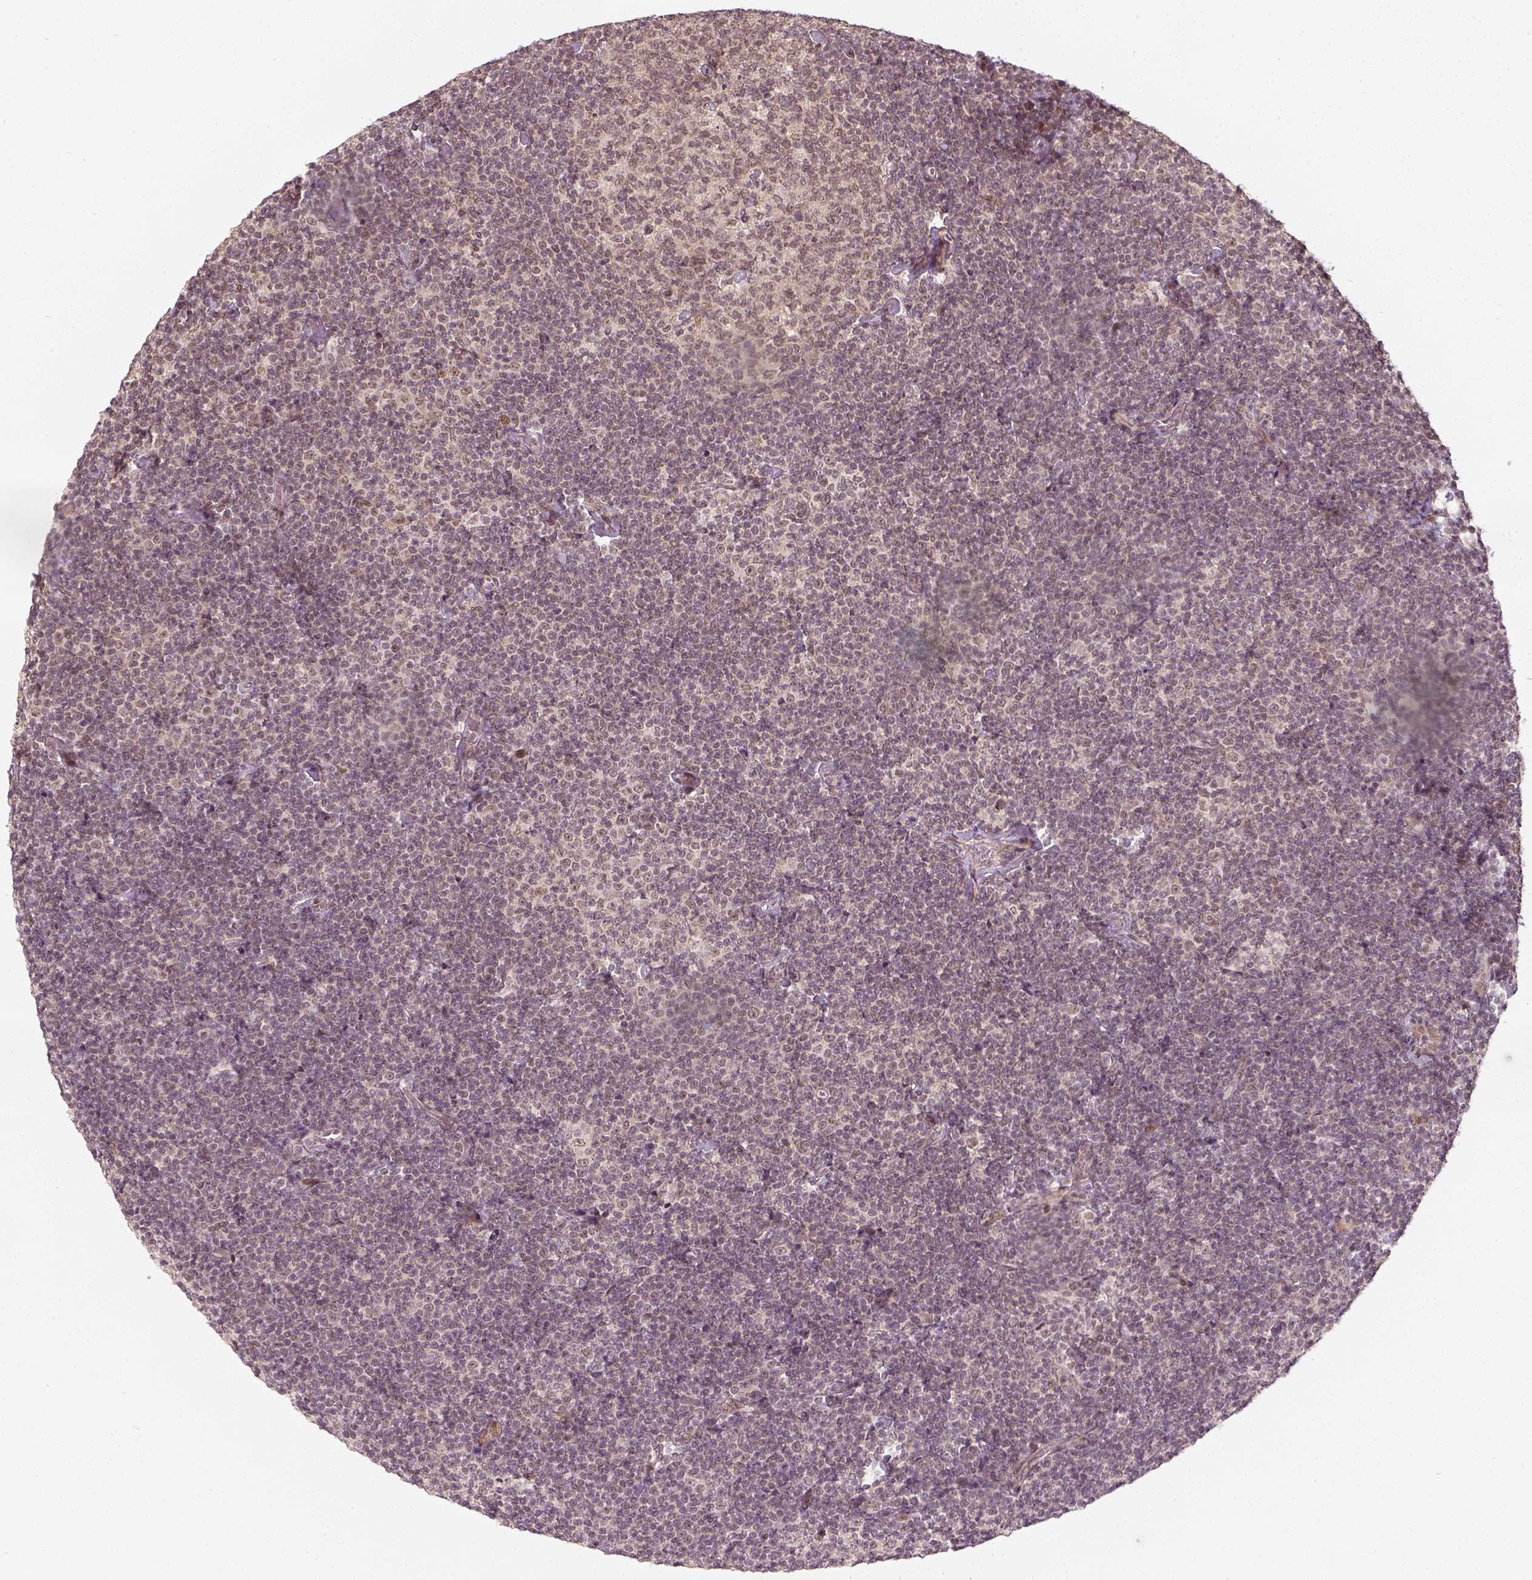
{"staining": {"intensity": "negative", "quantity": "none", "location": "none"}, "tissue": "lymphoma", "cell_type": "Tumor cells", "image_type": "cancer", "snomed": [{"axis": "morphology", "description": "Malignant lymphoma, non-Hodgkin's type, Low grade"}, {"axis": "topography", "description": "Lymph node"}], "caption": "Human lymphoma stained for a protein using IHC displays no staining in tumor cells.", "gene": "ZMAT3", "patient": {"sex": "male", "age": 81}}